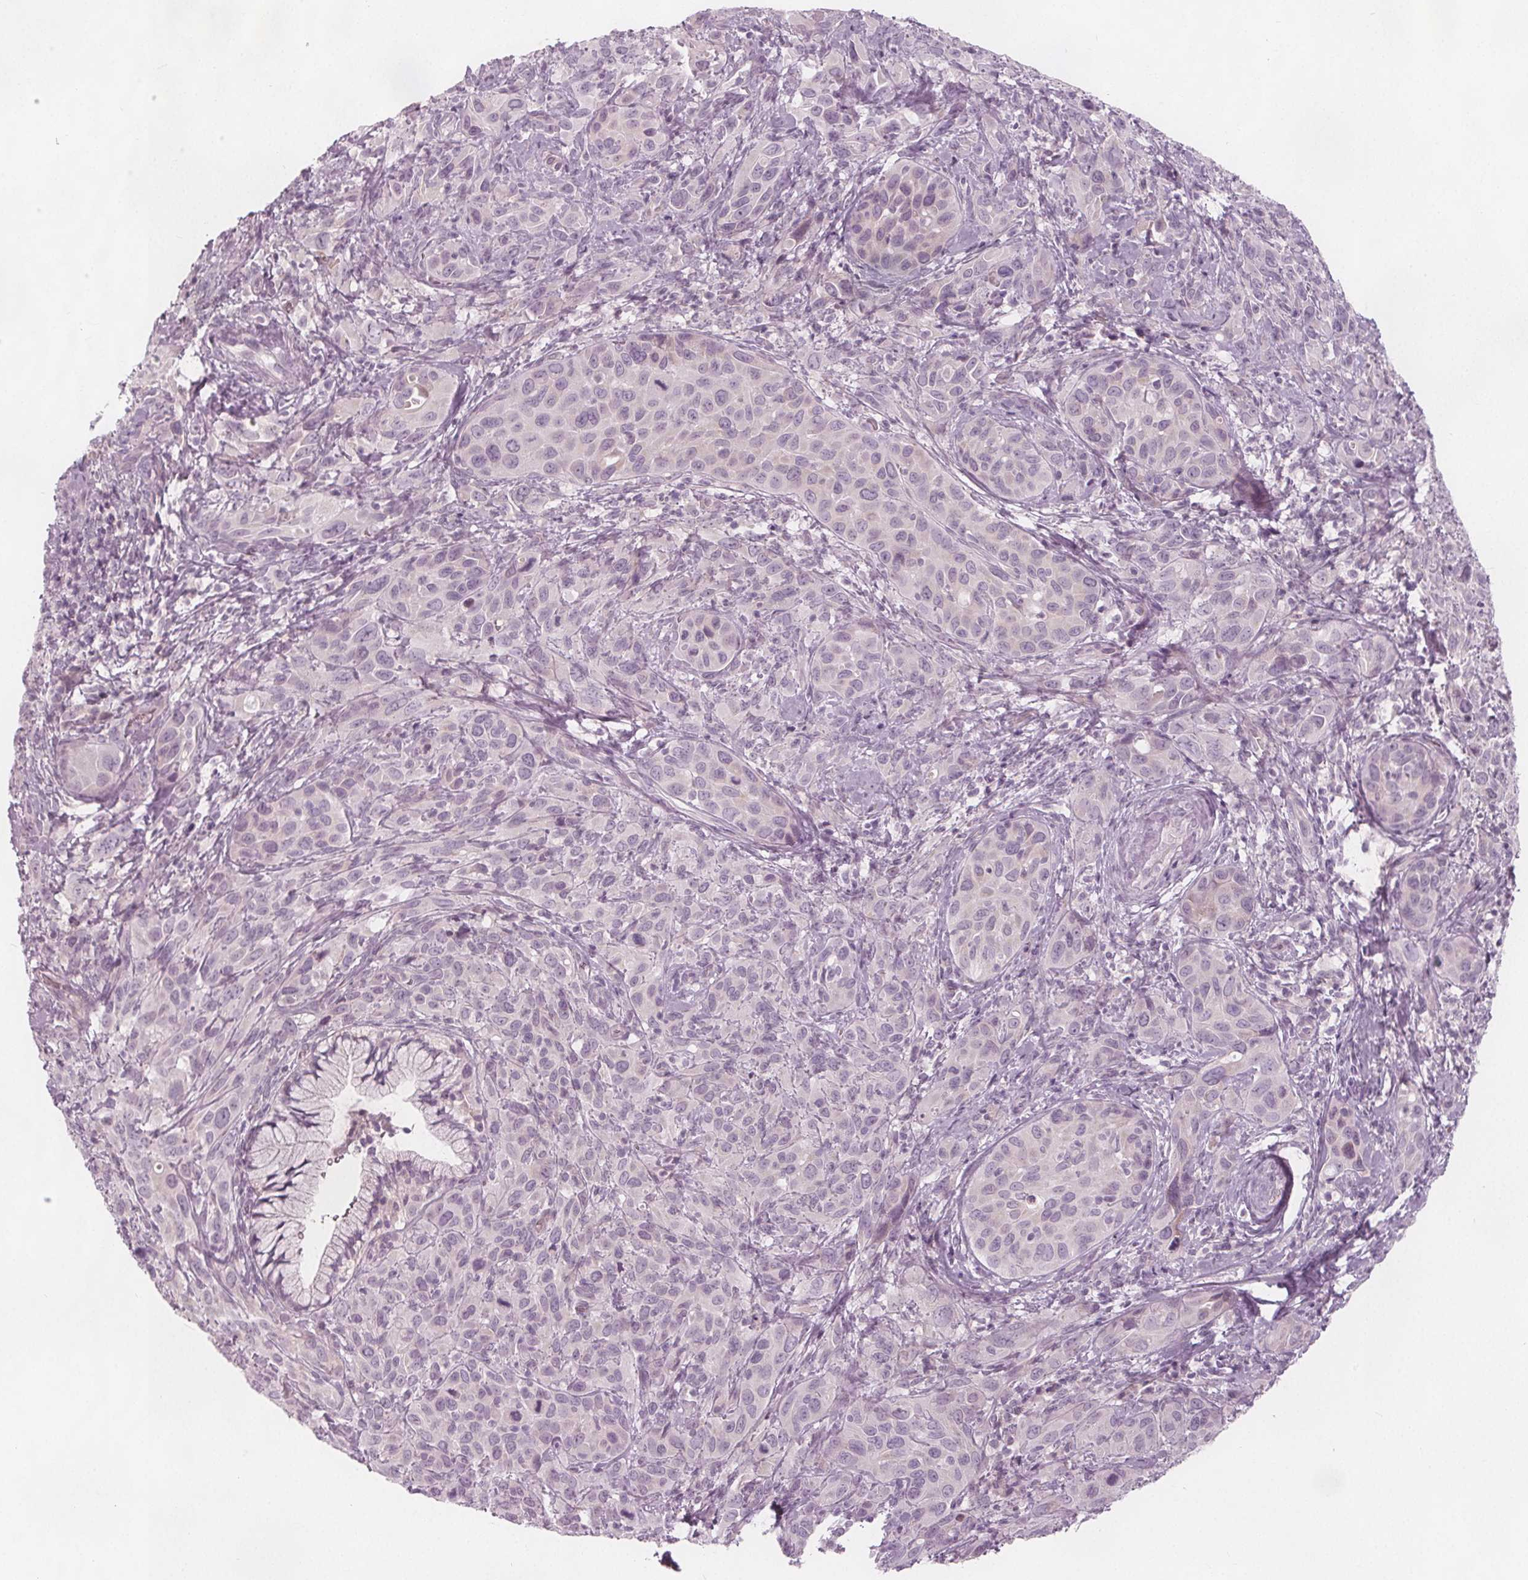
{"staining": {"intensity": "negative", "quantity": "none", "location": "none"}, "tissue": "cervical cancer", "cell_type": "Tumor cells", "image_type": "cancer", "snomed": [{"axis": "morphology", "description": "Squamous cell carcinoma, NOS"}, {"axis": "topography", "description": "Cervix"}], "caption": "This is a image of IHC staining of cervical cancer (squamous cell carcinoma), which shows no positivity in tumor cells.", "gene": "BRSK1", "patient": {"sex": "female", "age": 51}}